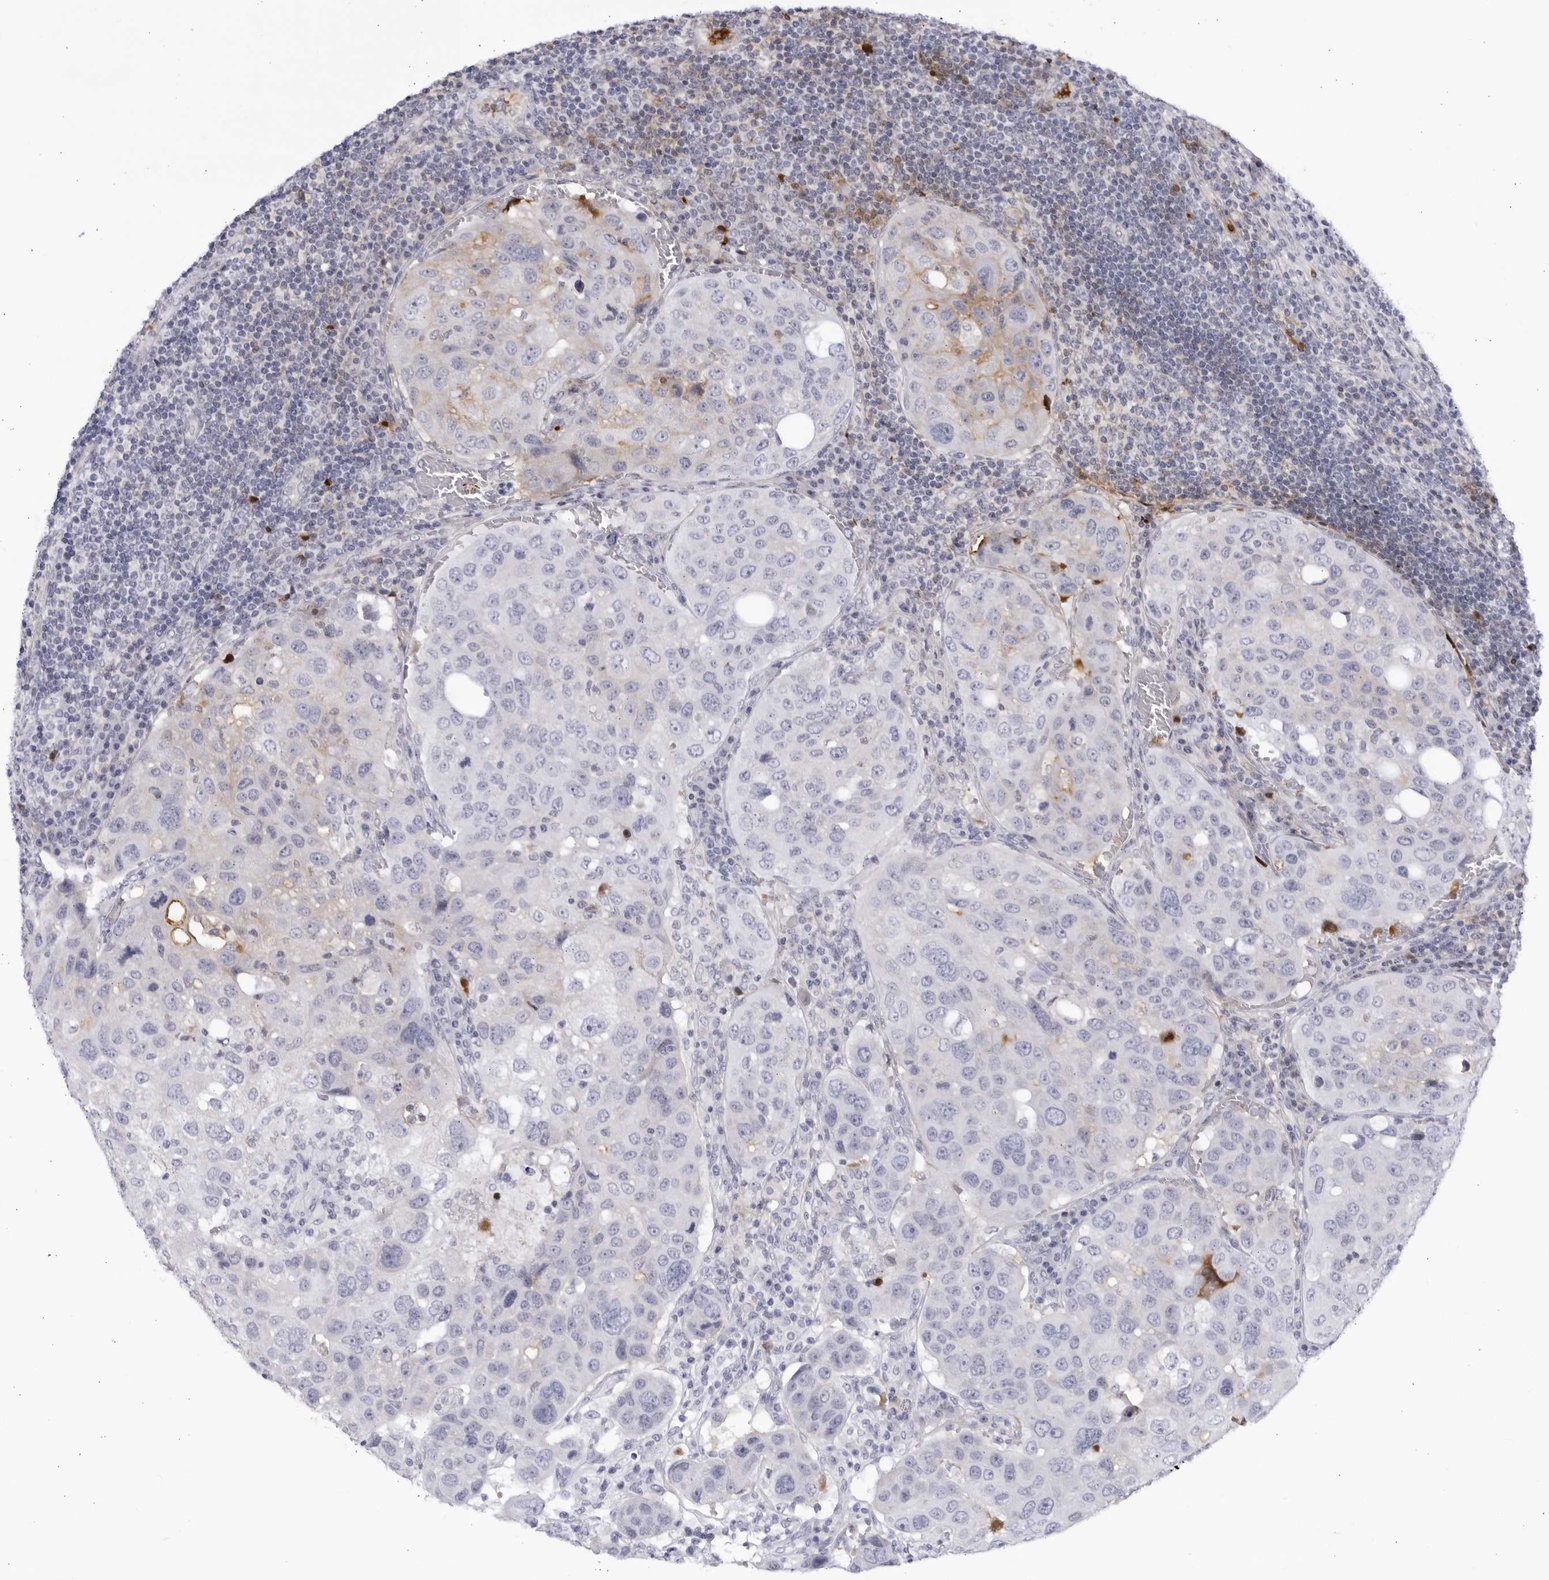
{"staining": {"intensity": "negative", "quantity": "none", "location": "none"}, "tissue": "urothelial cancer", "cell_type": "Tumor cells", "image_type": "cancer", "snomed": [{"axis": "morphology", "description": "Urothelial carcinoma, High grade"}, {"axis": "topography", "description": "Lymph node"}, {"axis": "topography", "description": "Urinary bladder"}], "caption": "Immunohistochemistry photomicrograph of neoplastic tissue: urothelial cancer stained with DAB (3,3'-diaminobenzidine) displays no significant protein expression in tumor cells. (Brightfield microscopy of DAB IHC at high magnification).", "gene": "CNBD1", "patient": {"sex": "male", "age": 51}}